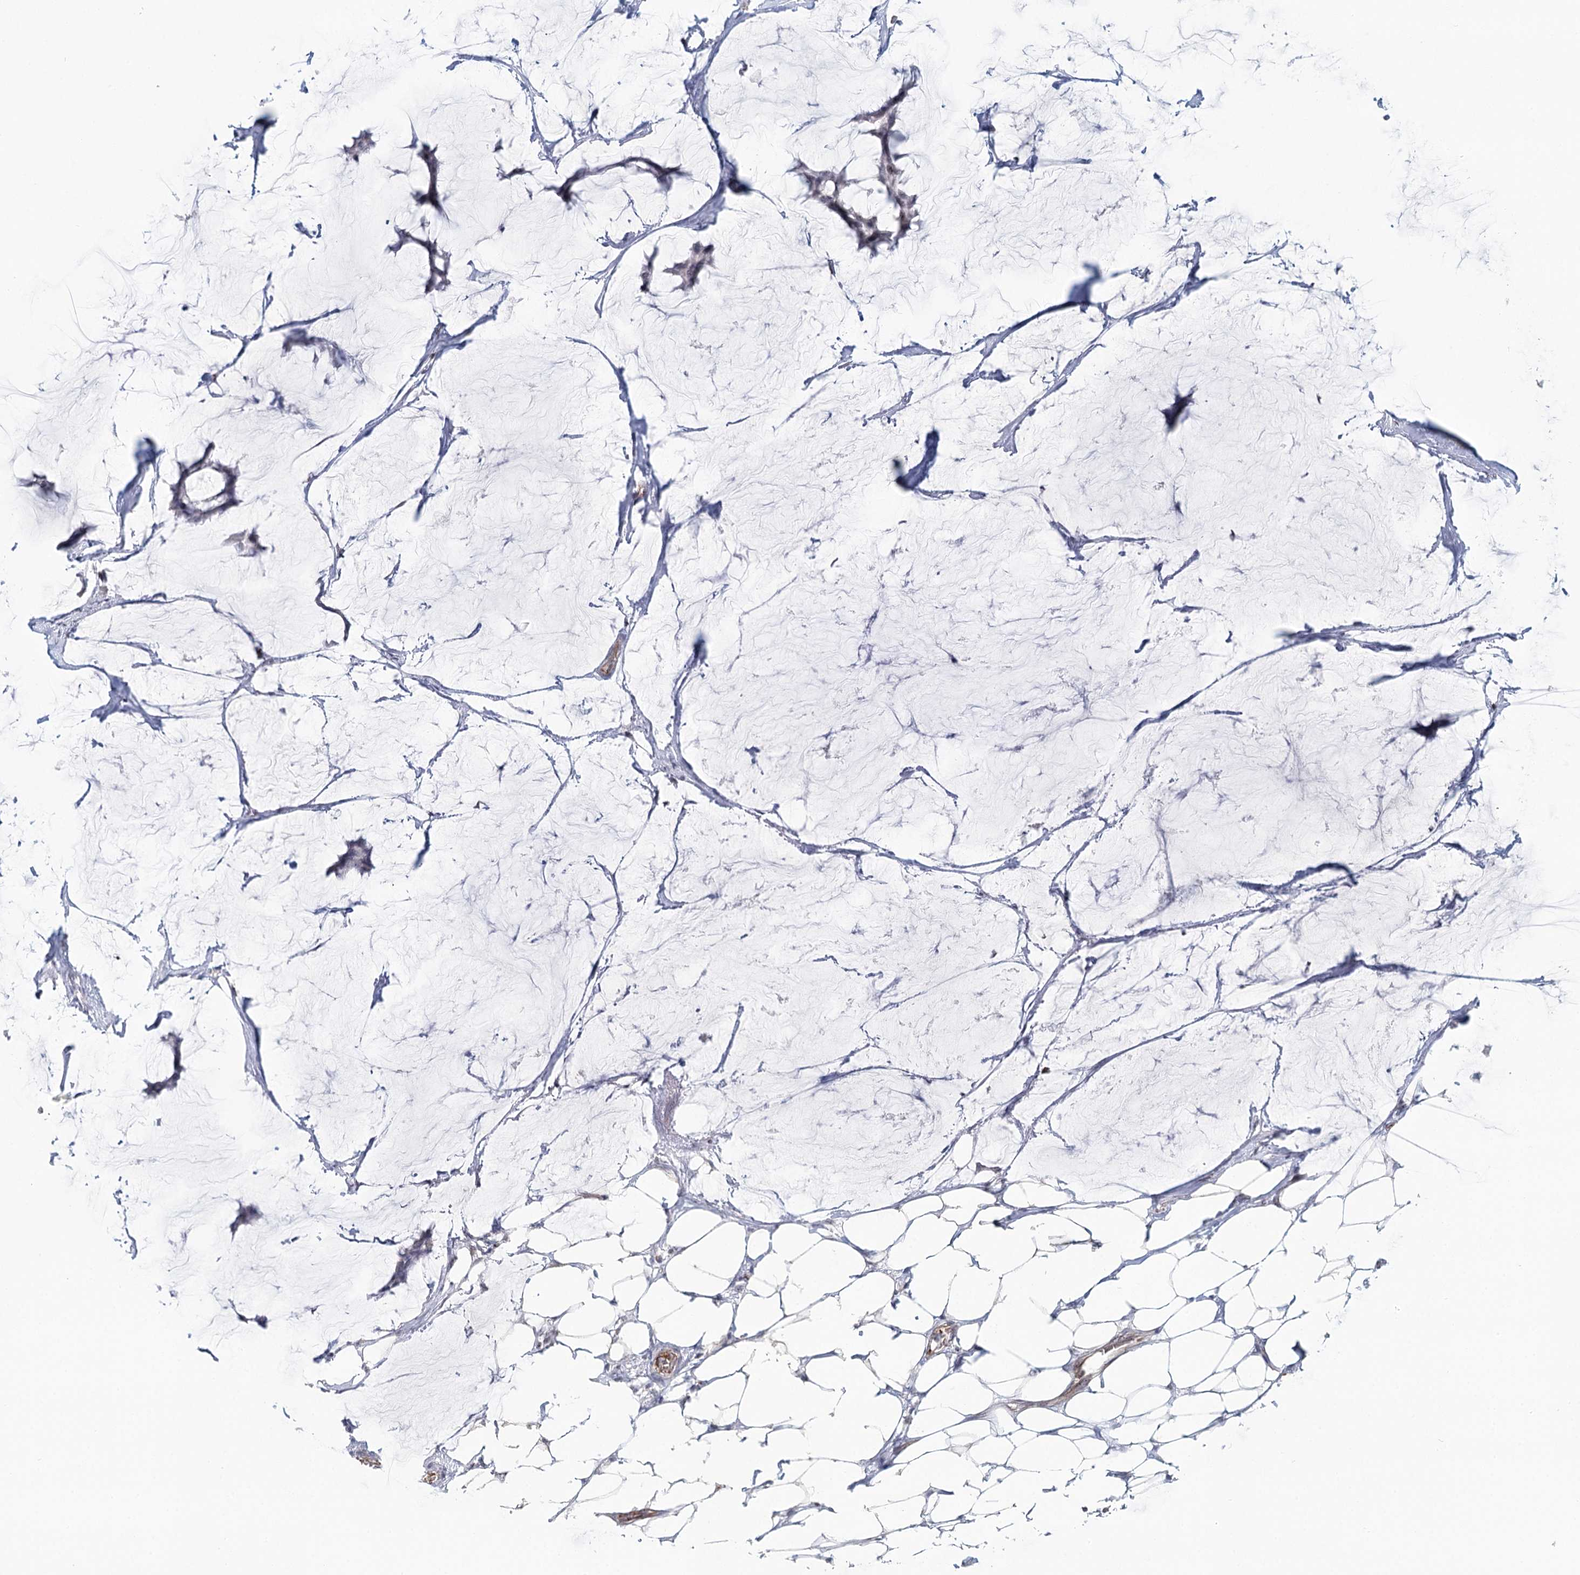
{"staining": {"intensity": "negative", "quantity": "none", "location": "none"}, "tissue": "breast cancer", "cell_type": "Tumor cells", "image_type": "cancer", "snomed": [{"axis": "morphology", "description": "Duct carcinoma"}, {"axis": "topography", "description": "Breast"}], "caption": "Immunohistochemistry (IHC) photomicrograph of neoplastic tissue: human breast cancer stained with DAB (3,3'-diaminobenzidine) demonstrates no significant protein staining in tumor cells. (DAB (3,3'-diaminobenzidine) immunohistochemistry (IHC) with hematoxylin counter stain).", "gene": "ZFYVE28", "patient": {"sex": "female", "age": 93}}